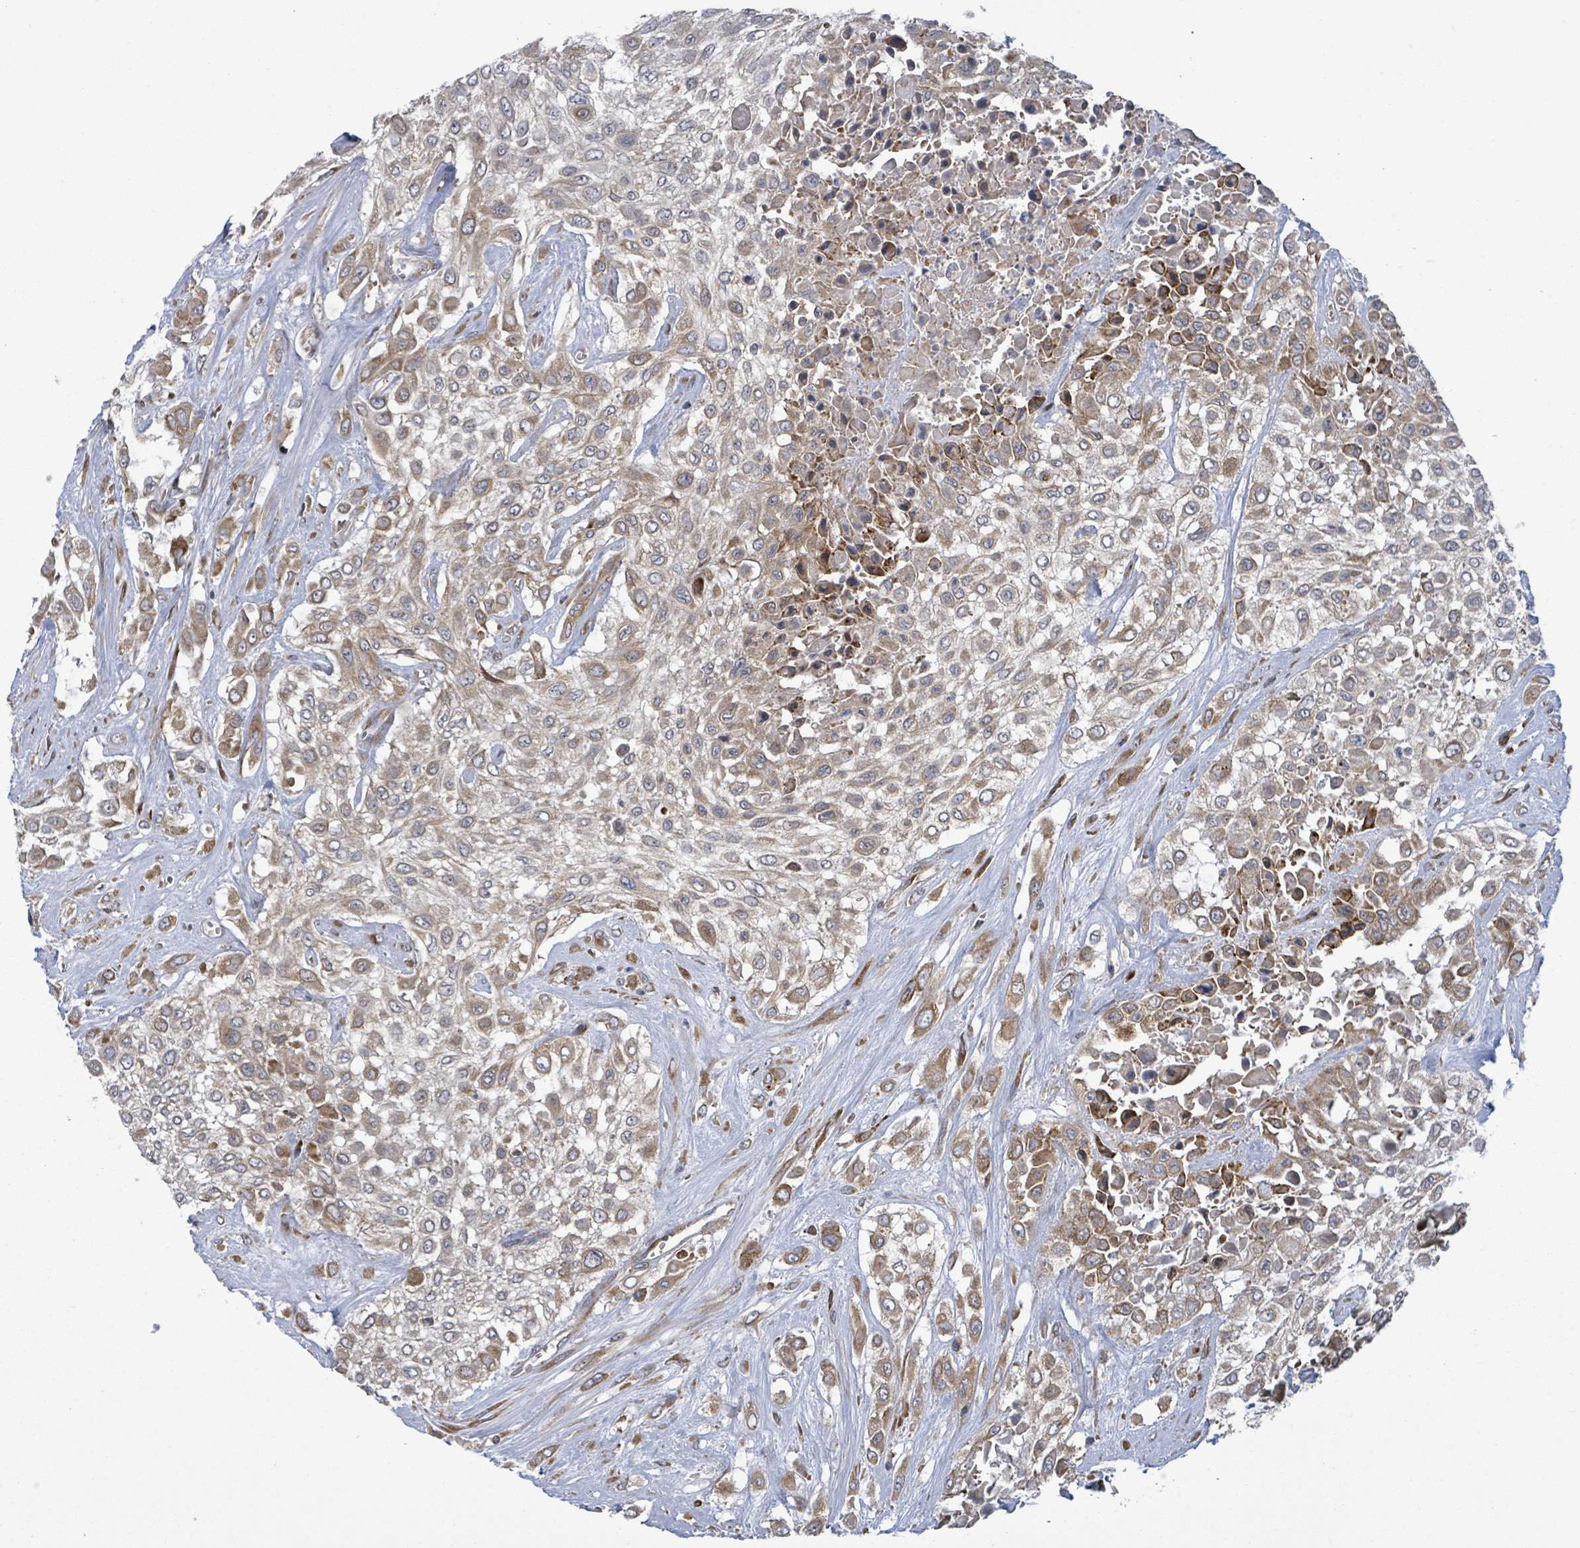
{"staining": {"intensity": "weak", "quantity": ">75%", "location": "cytoplasmic/membranous"}, "tissue": "urothelial cancer", "cell_type": "Tumor cells", "image_type": "cancer", "snomed": [{"axis": "morphology", "description": "Urothelial carcinoma, High grade"}, {"axis": "topography", "description": "Urinary bladder"}], "caption": "A brown stain highlights weak cytoplasmic/membranous positivity of a protein in urothelial cancer tumor cells. The protein of interest is shown in brown color, while the nuclei are stained blue.", "gene": "NOMO1", "patient": {"sex": "male", "age": 57}}